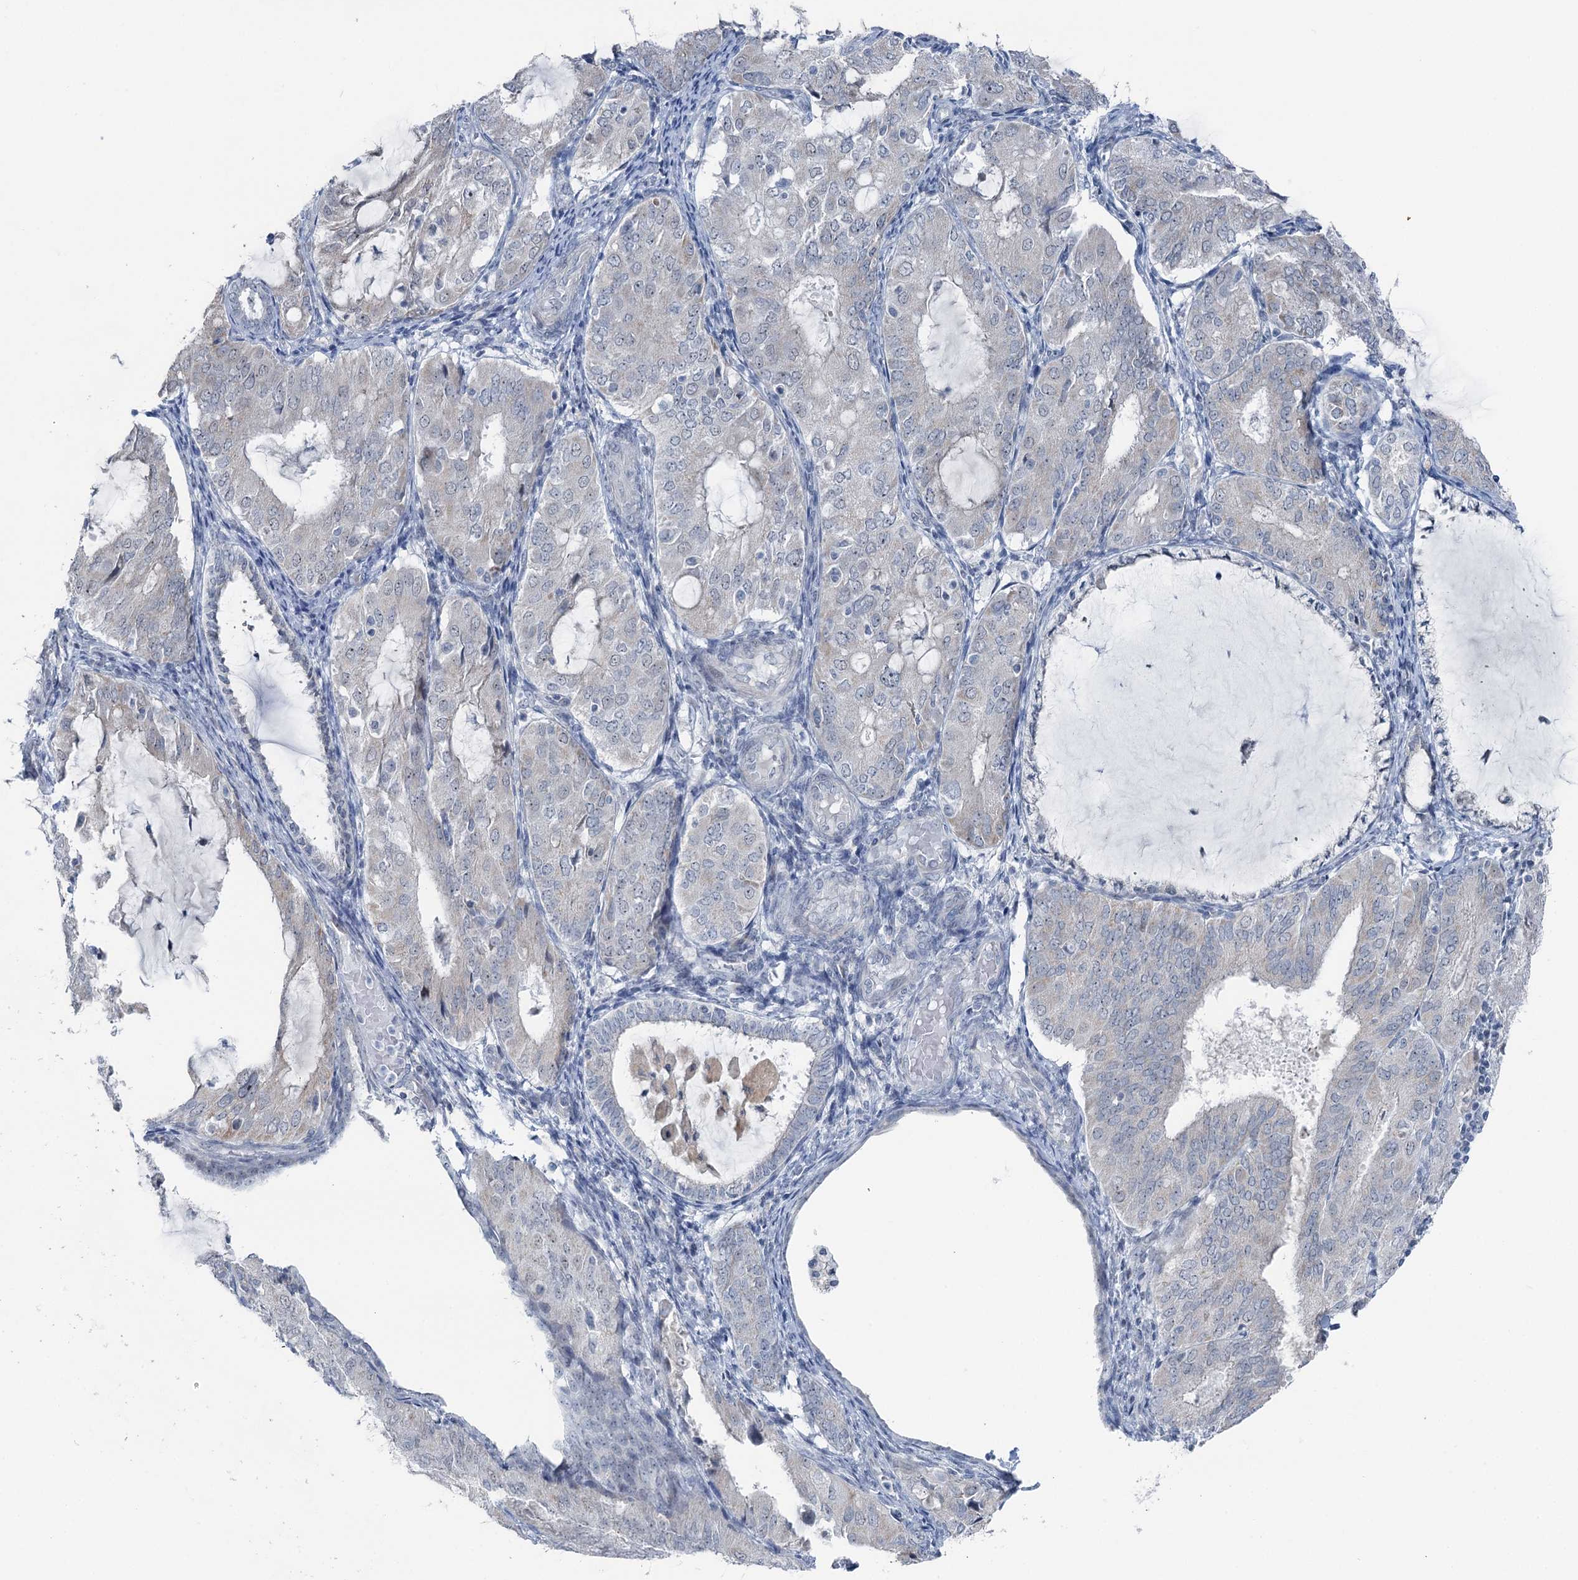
{"staining": {"intensity": "negative", "quantity": "none", "location": "none"}, "tissue": "endometrial cancer", "cell_type": "Tumor cells", "image_type": "cancer", "snomed": [{"axis": "morphology", "description": "Adenocarcinoma, NOS"}, {"axis": "topography", "description": "Endometrium"}], "caption": "DAB immunohistochemical staining of adenocarcinoma (endometrial) exhibits no significant staining in tumor cells.", "gene": "STEEP1", "patient": {"sex": "female", "age": 81}}